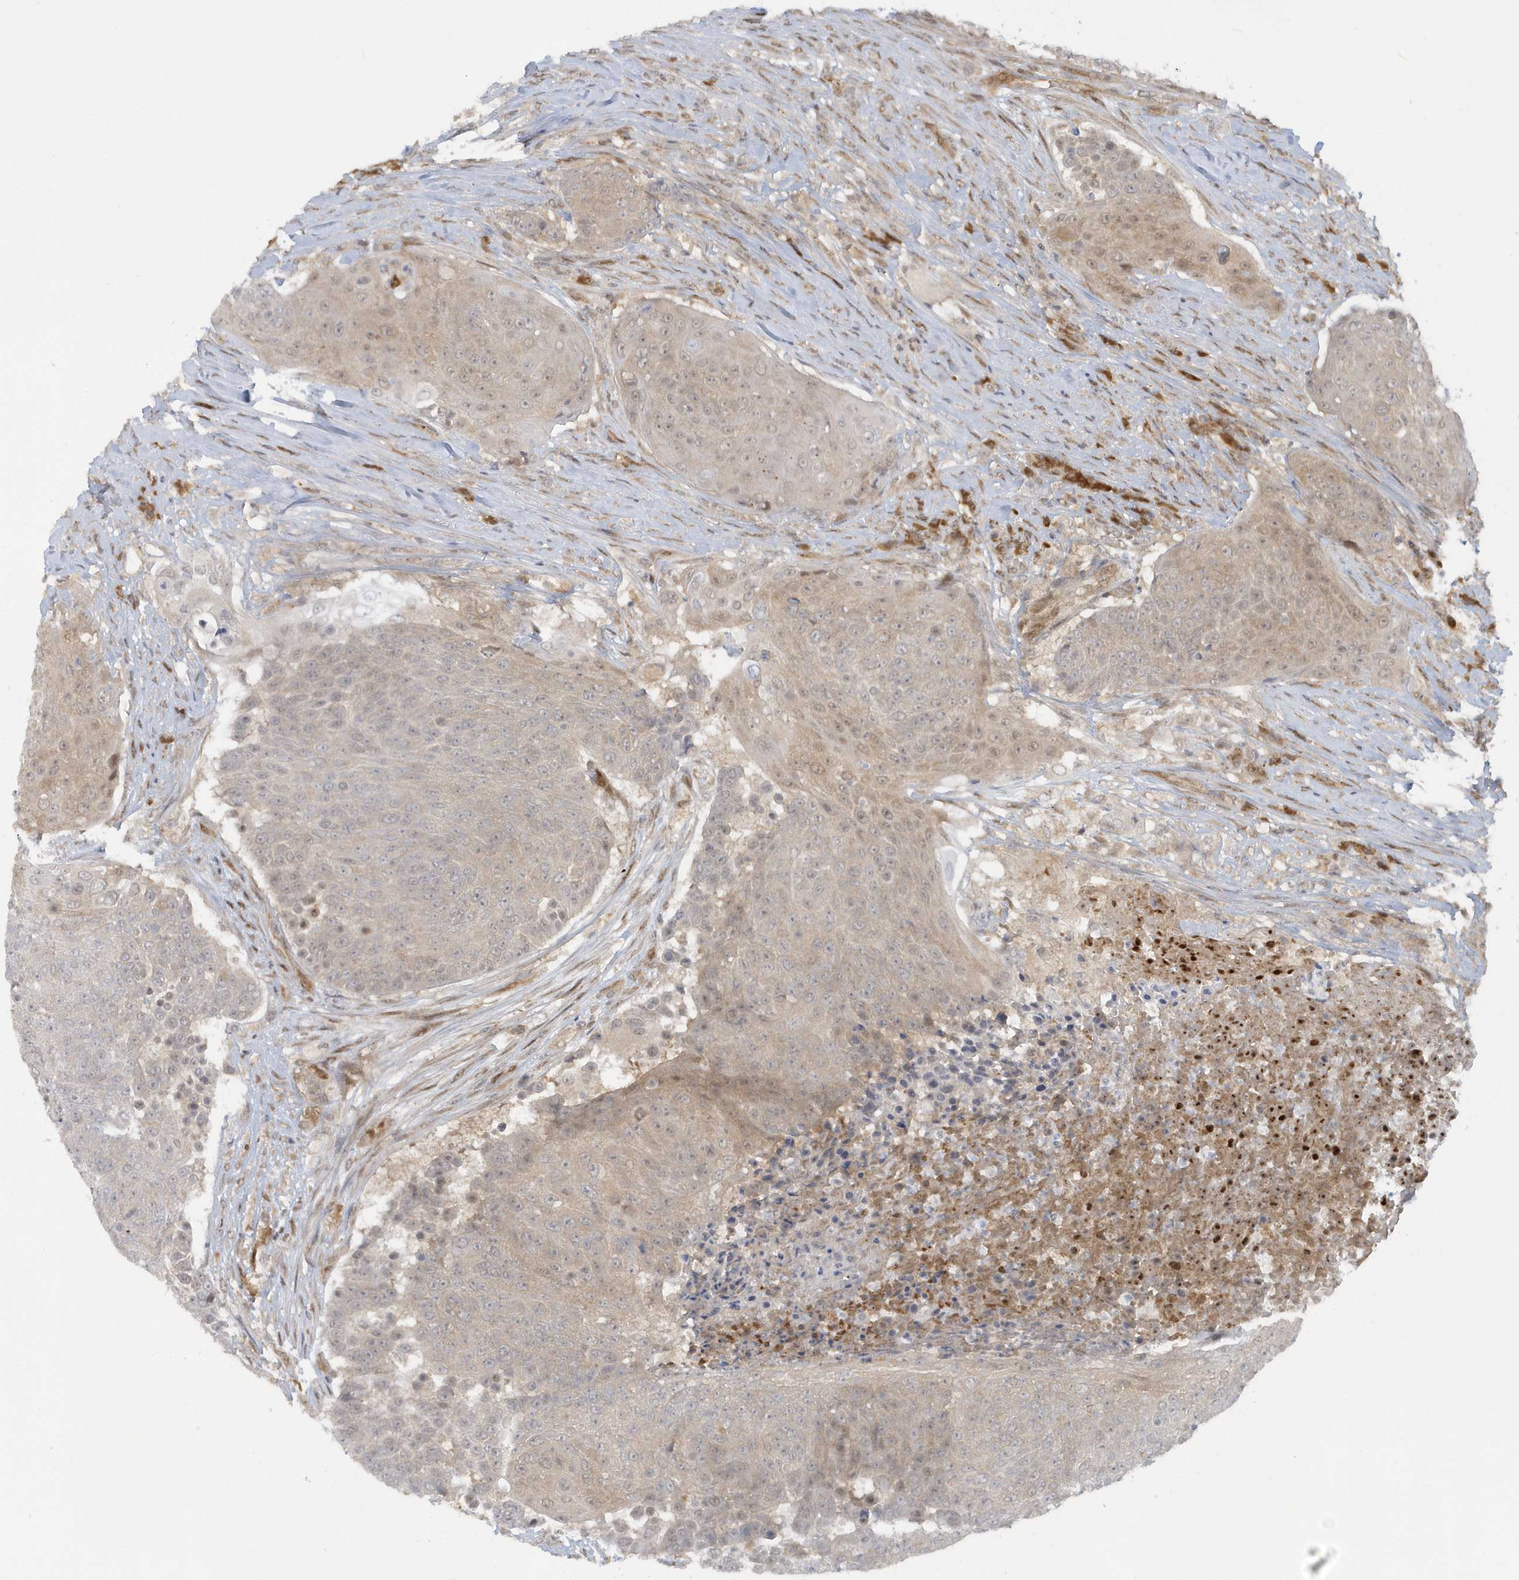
{"staining": {"intensity": "moderate", "quantity": "25%-75%", "location": "cytoplasmic/membranous"}, "tissue": "urothelial cancer", "cell_type": "Tumor cells", "image_type": "cancer", "snomed": [{"axis": "morphology", "description": "Urothelial carcinoma, High grade"}, {"axis": "topography", "description": "Urinary bladder"}], "caption": "This micrograph reveals IHC staining of human urothelial cancer, with medium moderate cytoplasmic/membranous staining in about 25%-75% of tumor cells.", "gene": "ATG4A", "patient": {"sex": "female", "age": 63}}